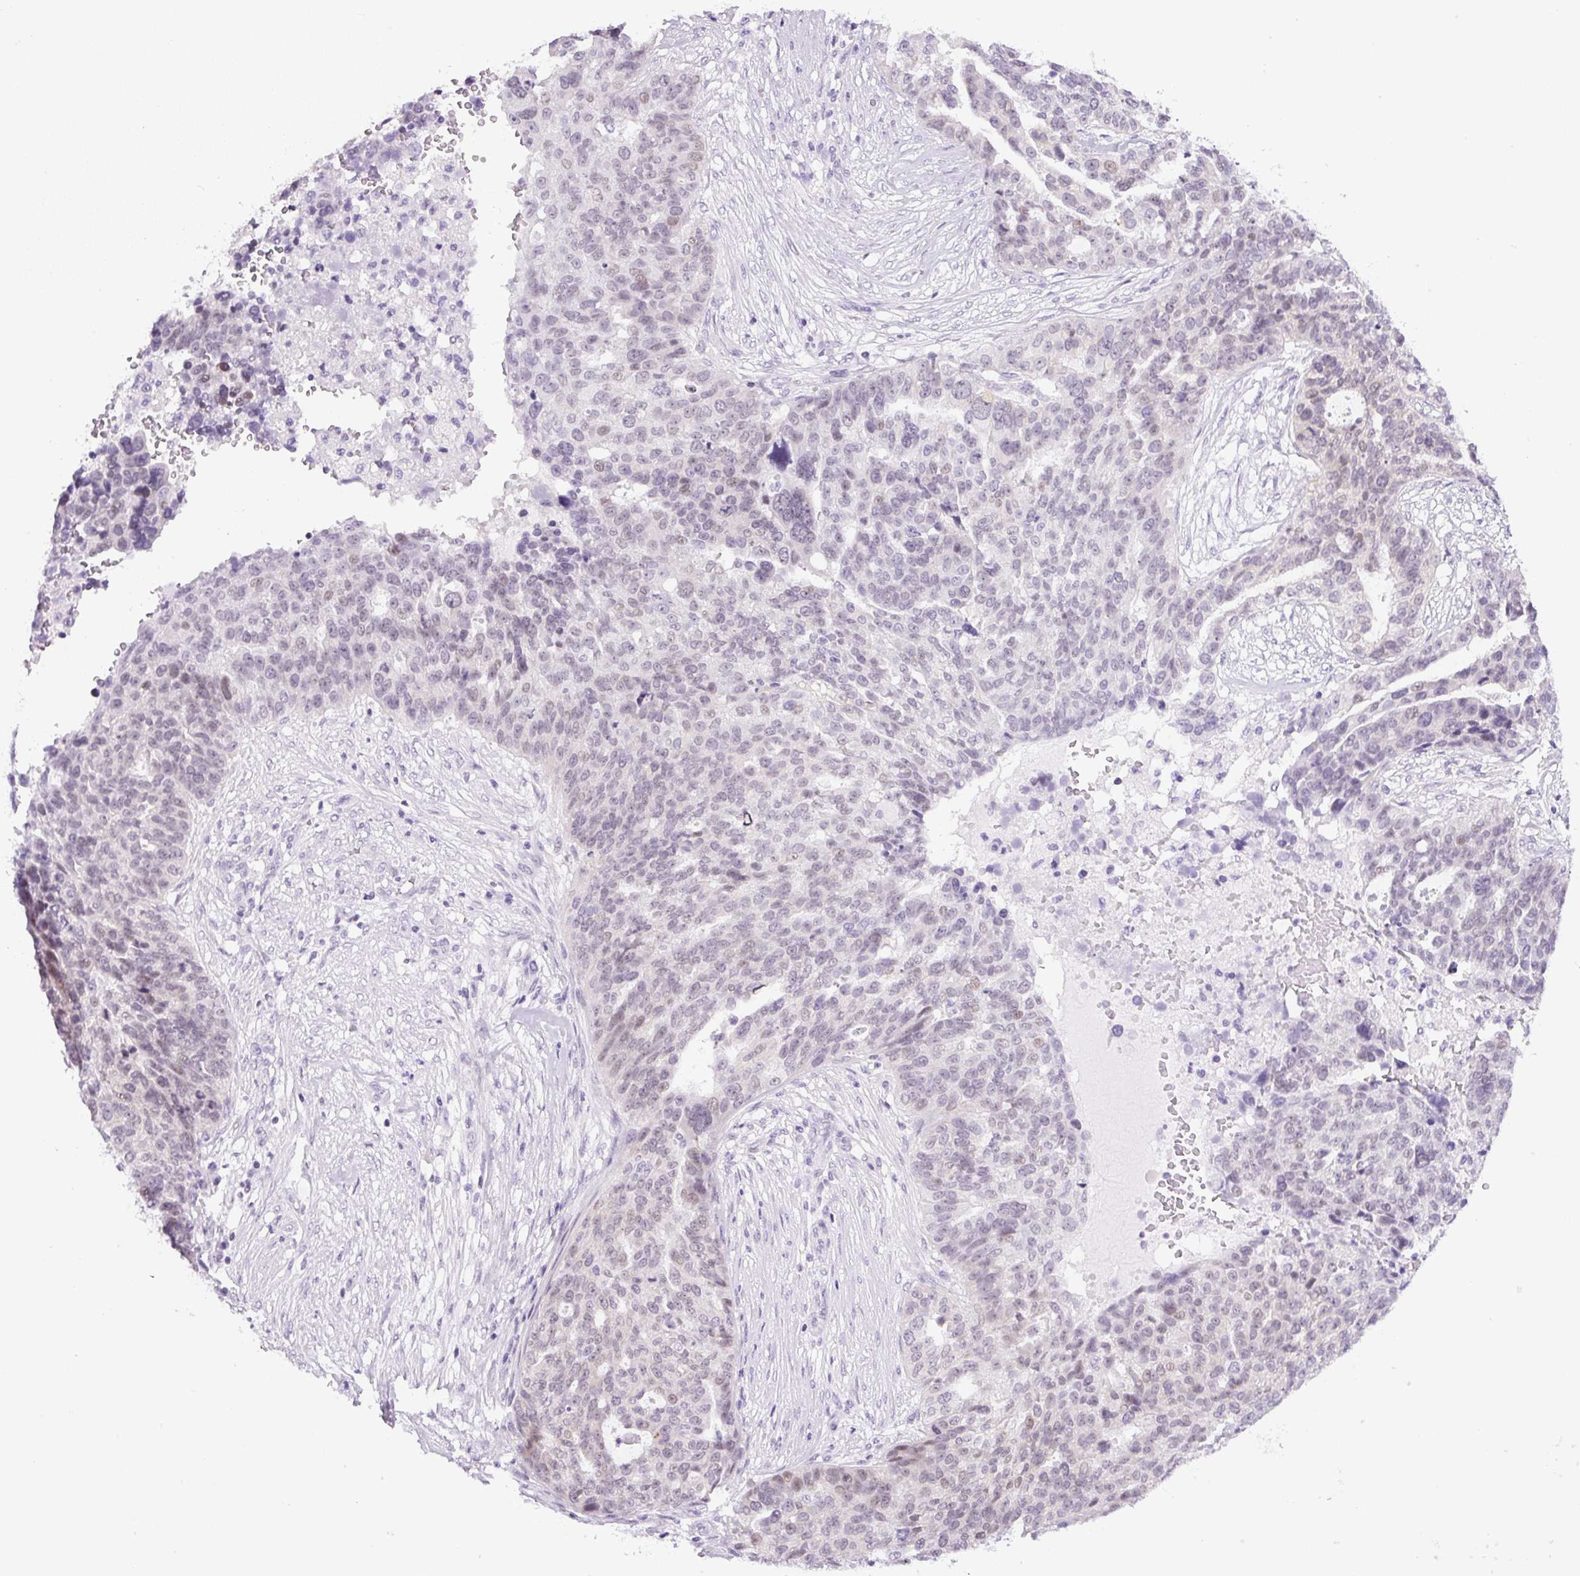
{"staining": {"intensity": "weak", "quantity": "<25%", "location": "nuclear"}, "tissue": "ovarian cancer", "cell_type": "Tumor cells", "image_type": "cancer", "snomed": [{"axis": "morphology", "description": "Cystadenocarcinoma, serous, NOS"}, {"axis": "topography", "description": "Ovary"}], "caption": "The photomicrograph exhibits no staining of tumor cells in ovarian serous cystadenocarcinoma.", "gene": "RHBDD2", "patient": {"sex": "female", "age": 59}}